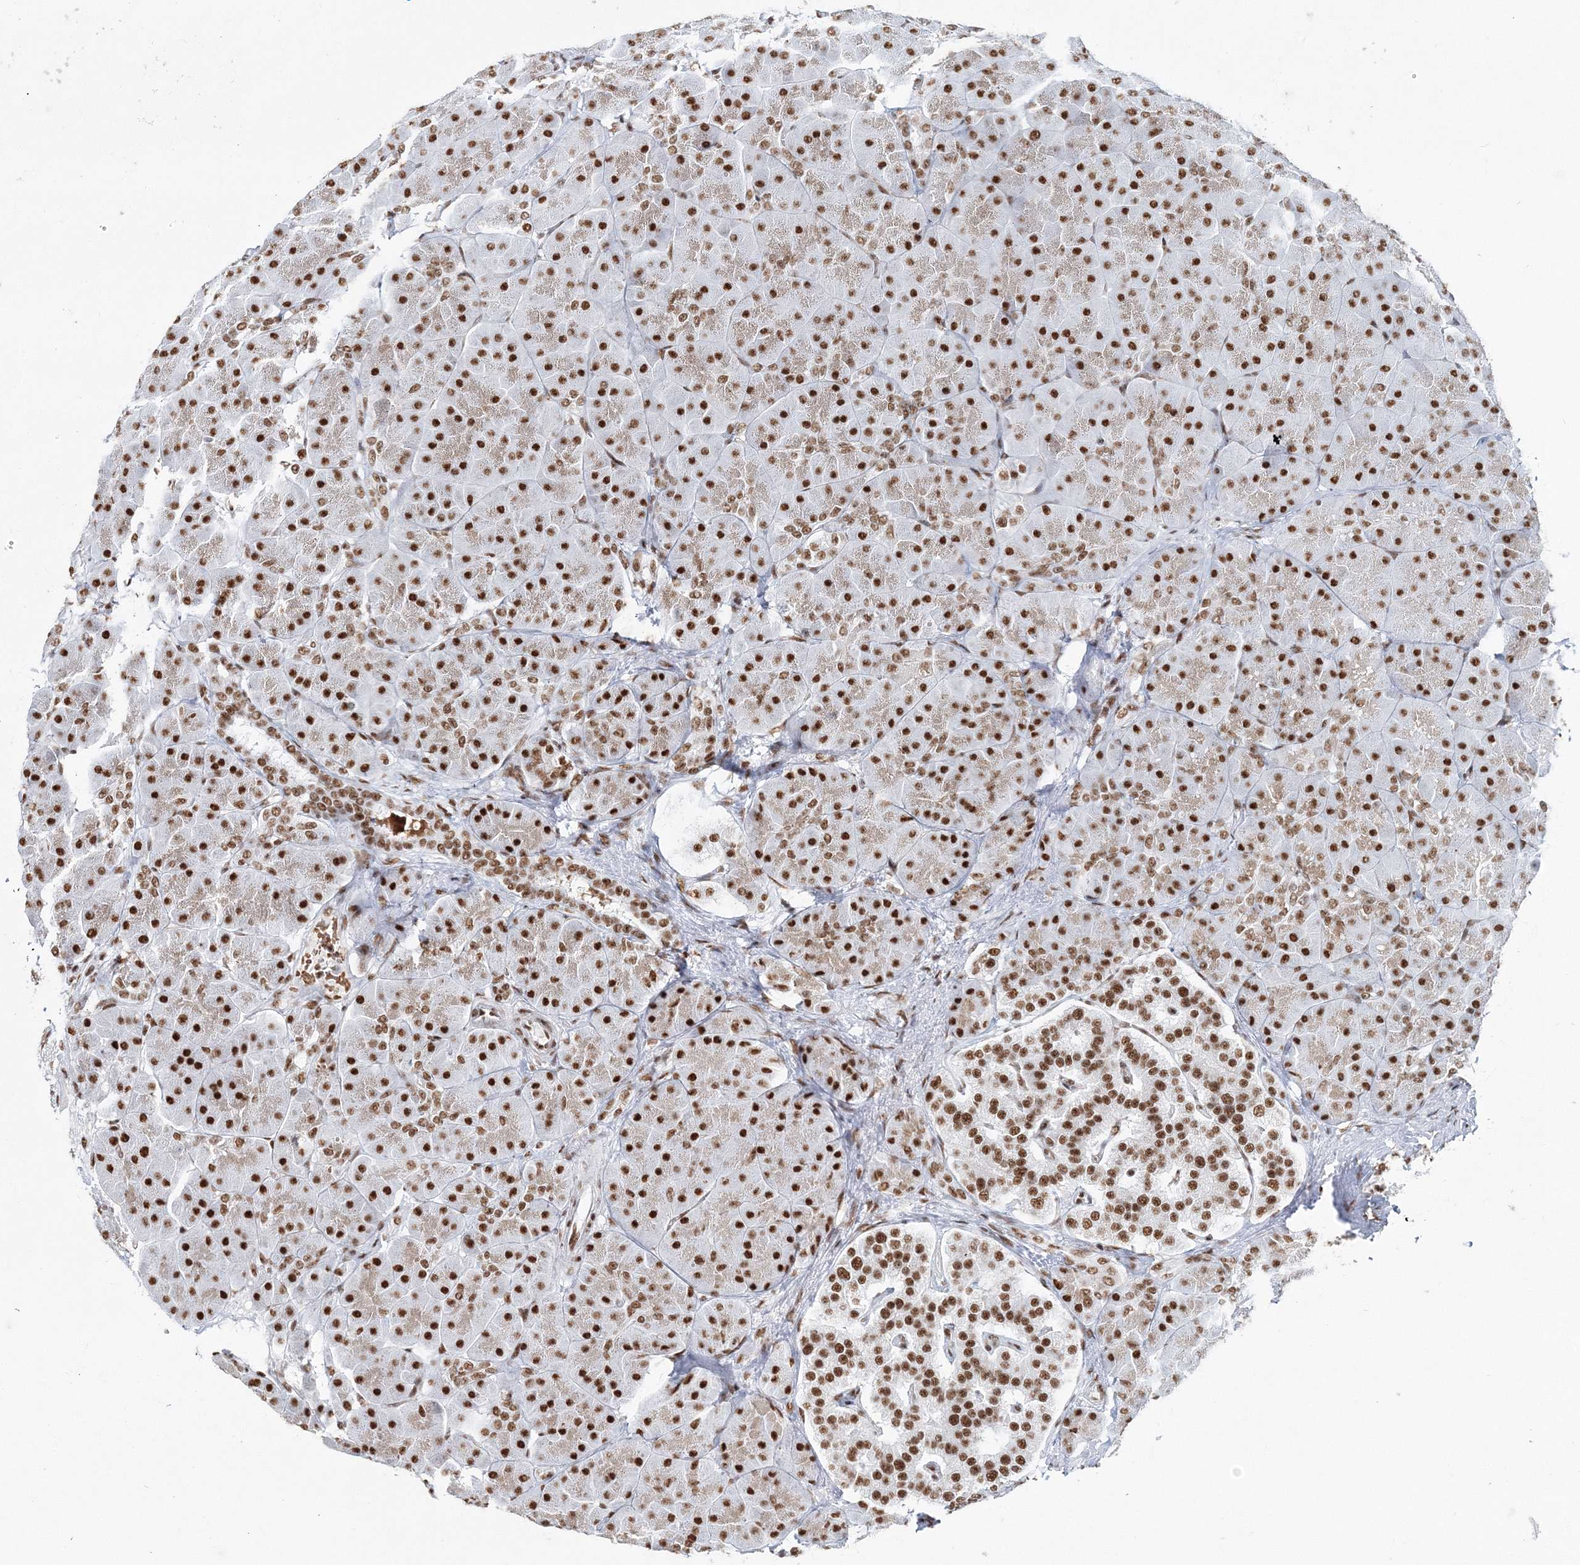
{"staining": {"intensity": "strong", "quantity": ">75%", "location": "nuclear"}, "tissue": "pancreas", "cell_type": "Exocrine glandular cells", "image_type": "normal", "snomed": [{"axis": "morphology", "description": "Normal tissue, NOS"}, {"axis": "topography", "description": "Pancreas"}], "caption": "IHC (DAB (3,3'-diaminobenzidine)) staining of benign pancreas demonstrates strong nuclear protein staining in about >75% of exocrine glandular cells. Nuclei are stained in blue.", "gene": "ENSG00000290315", "patient": {"sex": "male", "age": 66}}